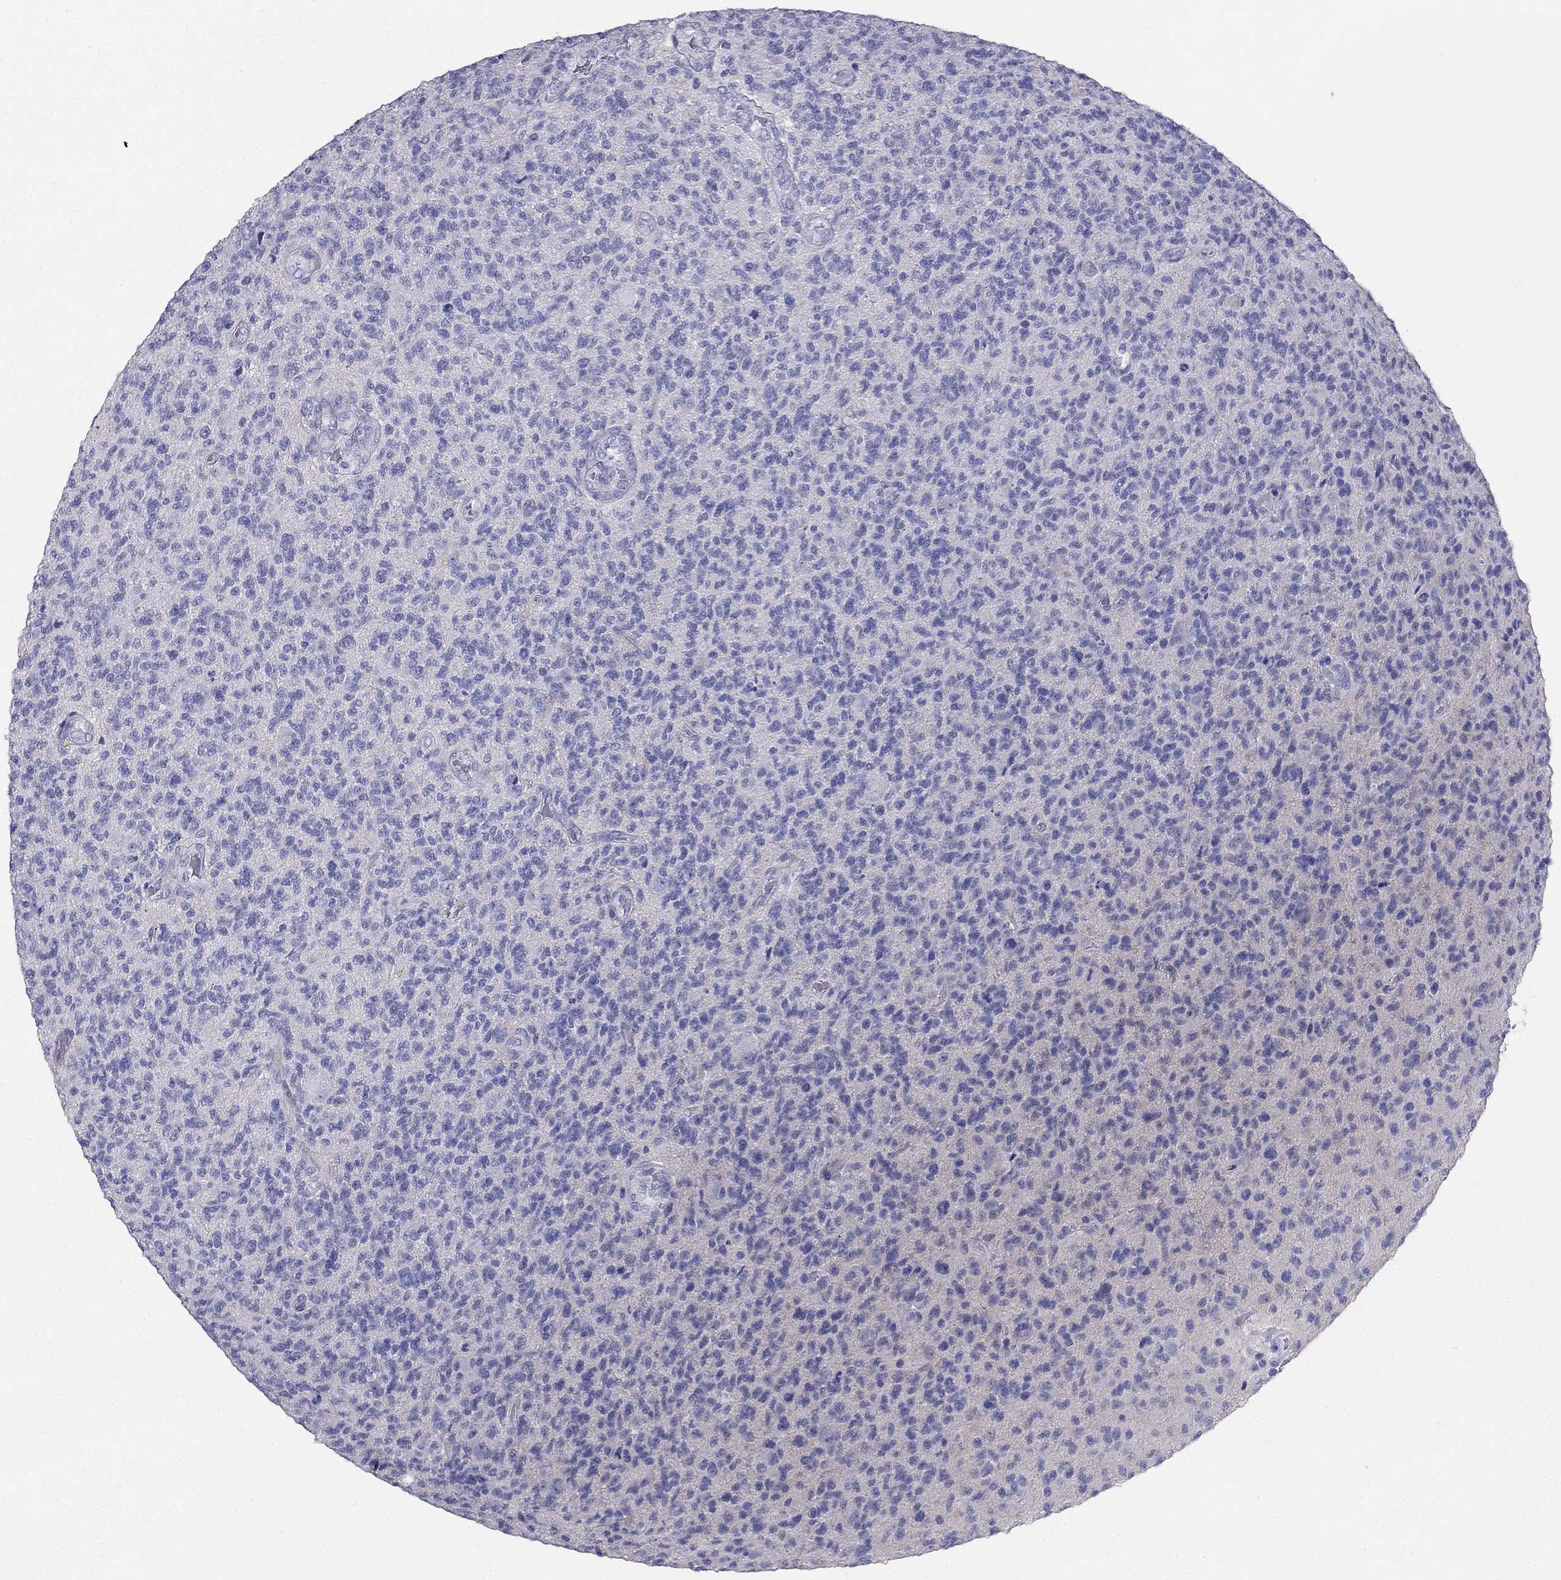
{"staining": {"intensity": "negative", "quantity": "none", "location": "none"}, "tissue": "glioma", "cell_type": "Tumor cells", "image_type": "cancer", "snomed": [{"axis": "morphology", "description": "Glioma, malignant, High grade"}, {"axis": "topography", "description": "Brain"}], "caption": "The histopathology image exhibits no staining of tumor cells in glioma.", "gene": "RFLNA", "patient": {"sex": "male", "age": 56}}